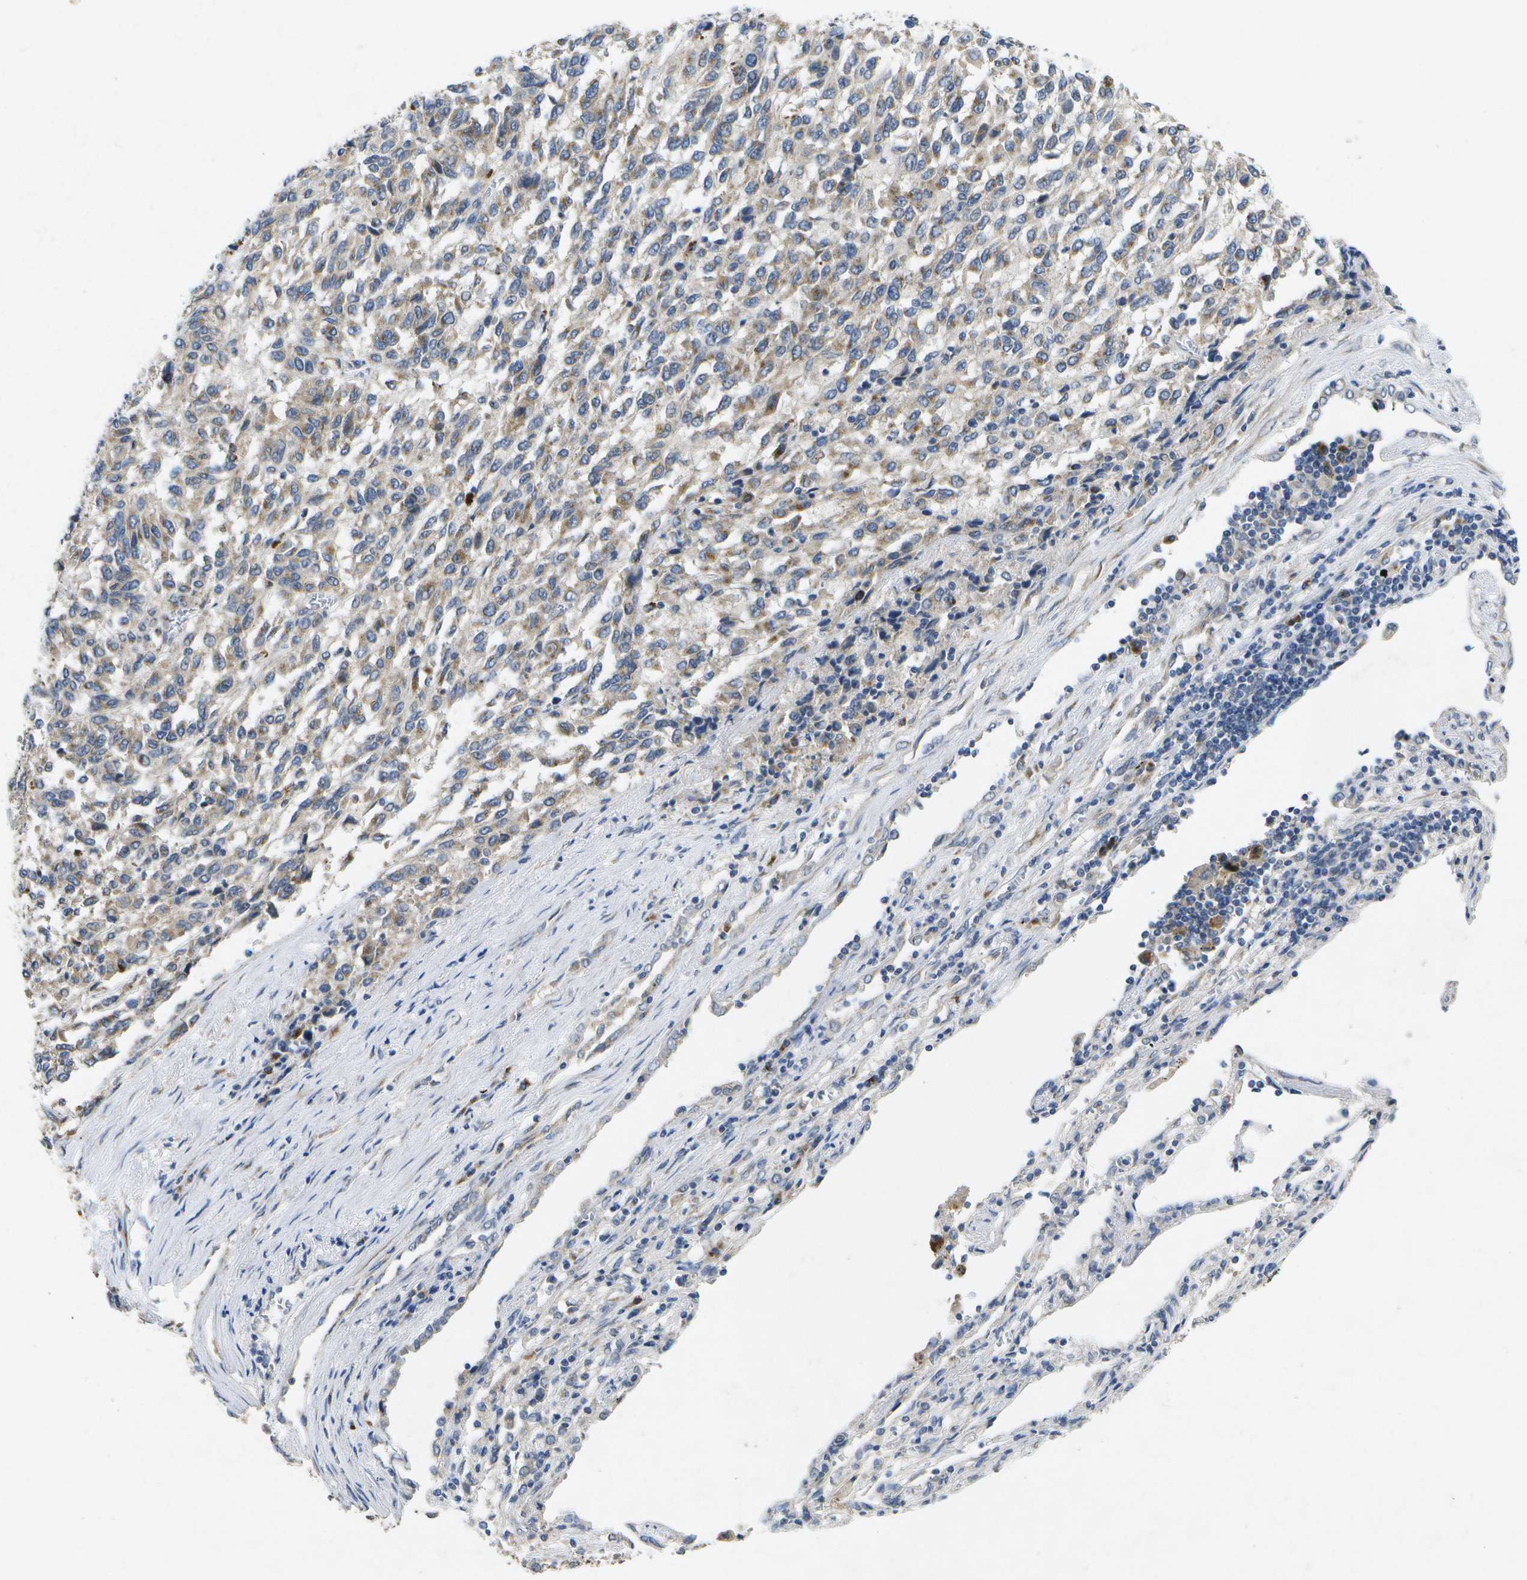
{"staining": {"intensity": "moderate", "quantity": "25%-75%", "location": "cytoplasmic/membranous"}, "tissue": "melanoma", "cell_type": "Tumor cells", "image_type": "cancer", "snomed": [{"axis": "morphology", "description": "Malignant melanoma, Metastatic site"}, {"axis": "topography", "description": "Lung"}], "caption": "Approximately 25%-75% of tumor cells in malignant melanoma (metastatic site) reveal moderate cytoplasmic/membranous protein positivity as visualized by brown immunohistochemical staining.", "gene": "KDELR1", "patient": {"sex": "male", "age": 64}}